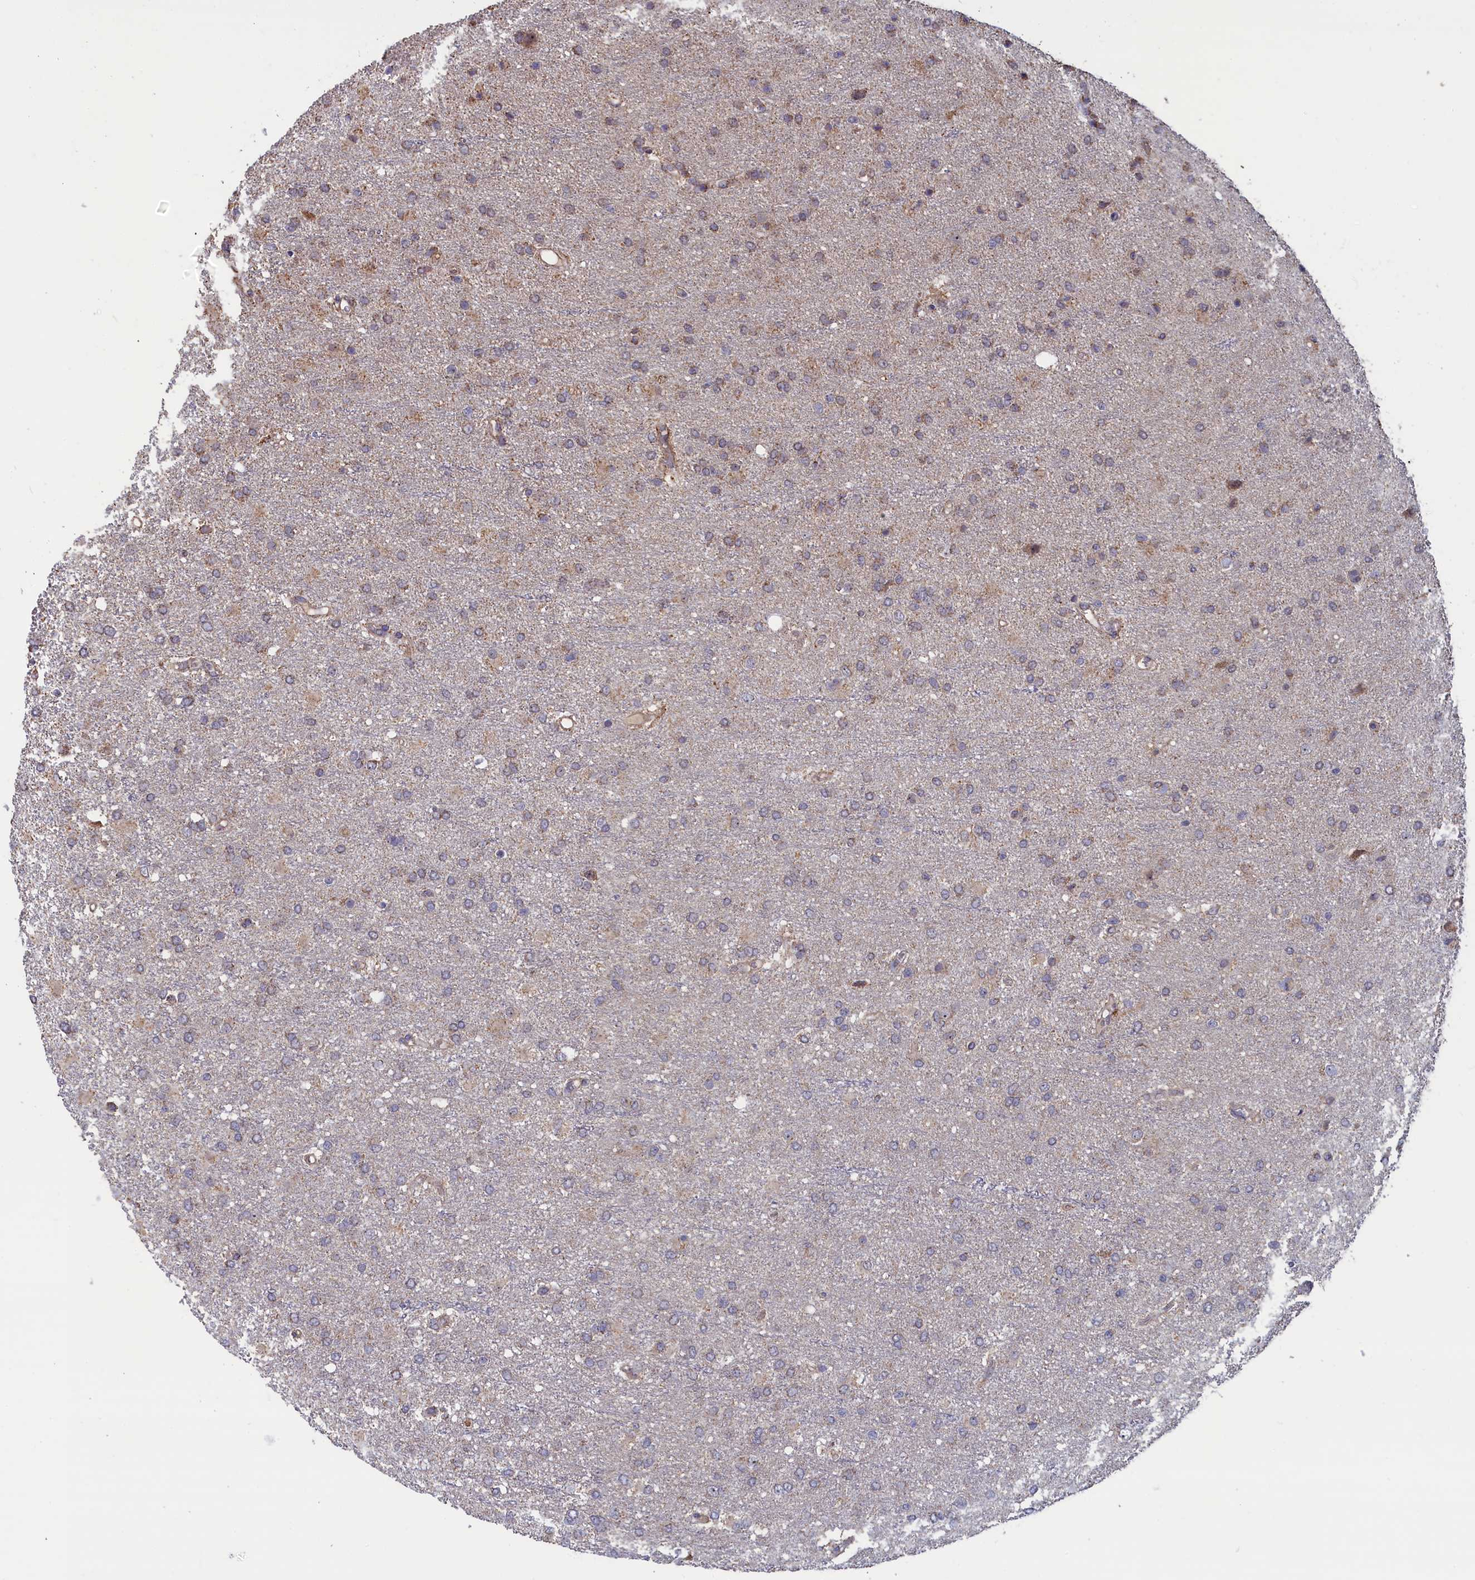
{"staining": {"intensity": "negative", "quantity": "none", "location": "none"}, "tissue": "glioma", "cell_type": "Tumor cells", "image_type": "cancer", "snomed": [{"axis": "morphology", "description": "Glioma, malignant, High grade"}, {"axis": "topography", "description": "Brain"}], "caption": "The image displays no significant staining in tumor cells of malignant glioma (high-grade).", "gene": "ZNF816", "patient": {"sex": "female", "age": 74}}